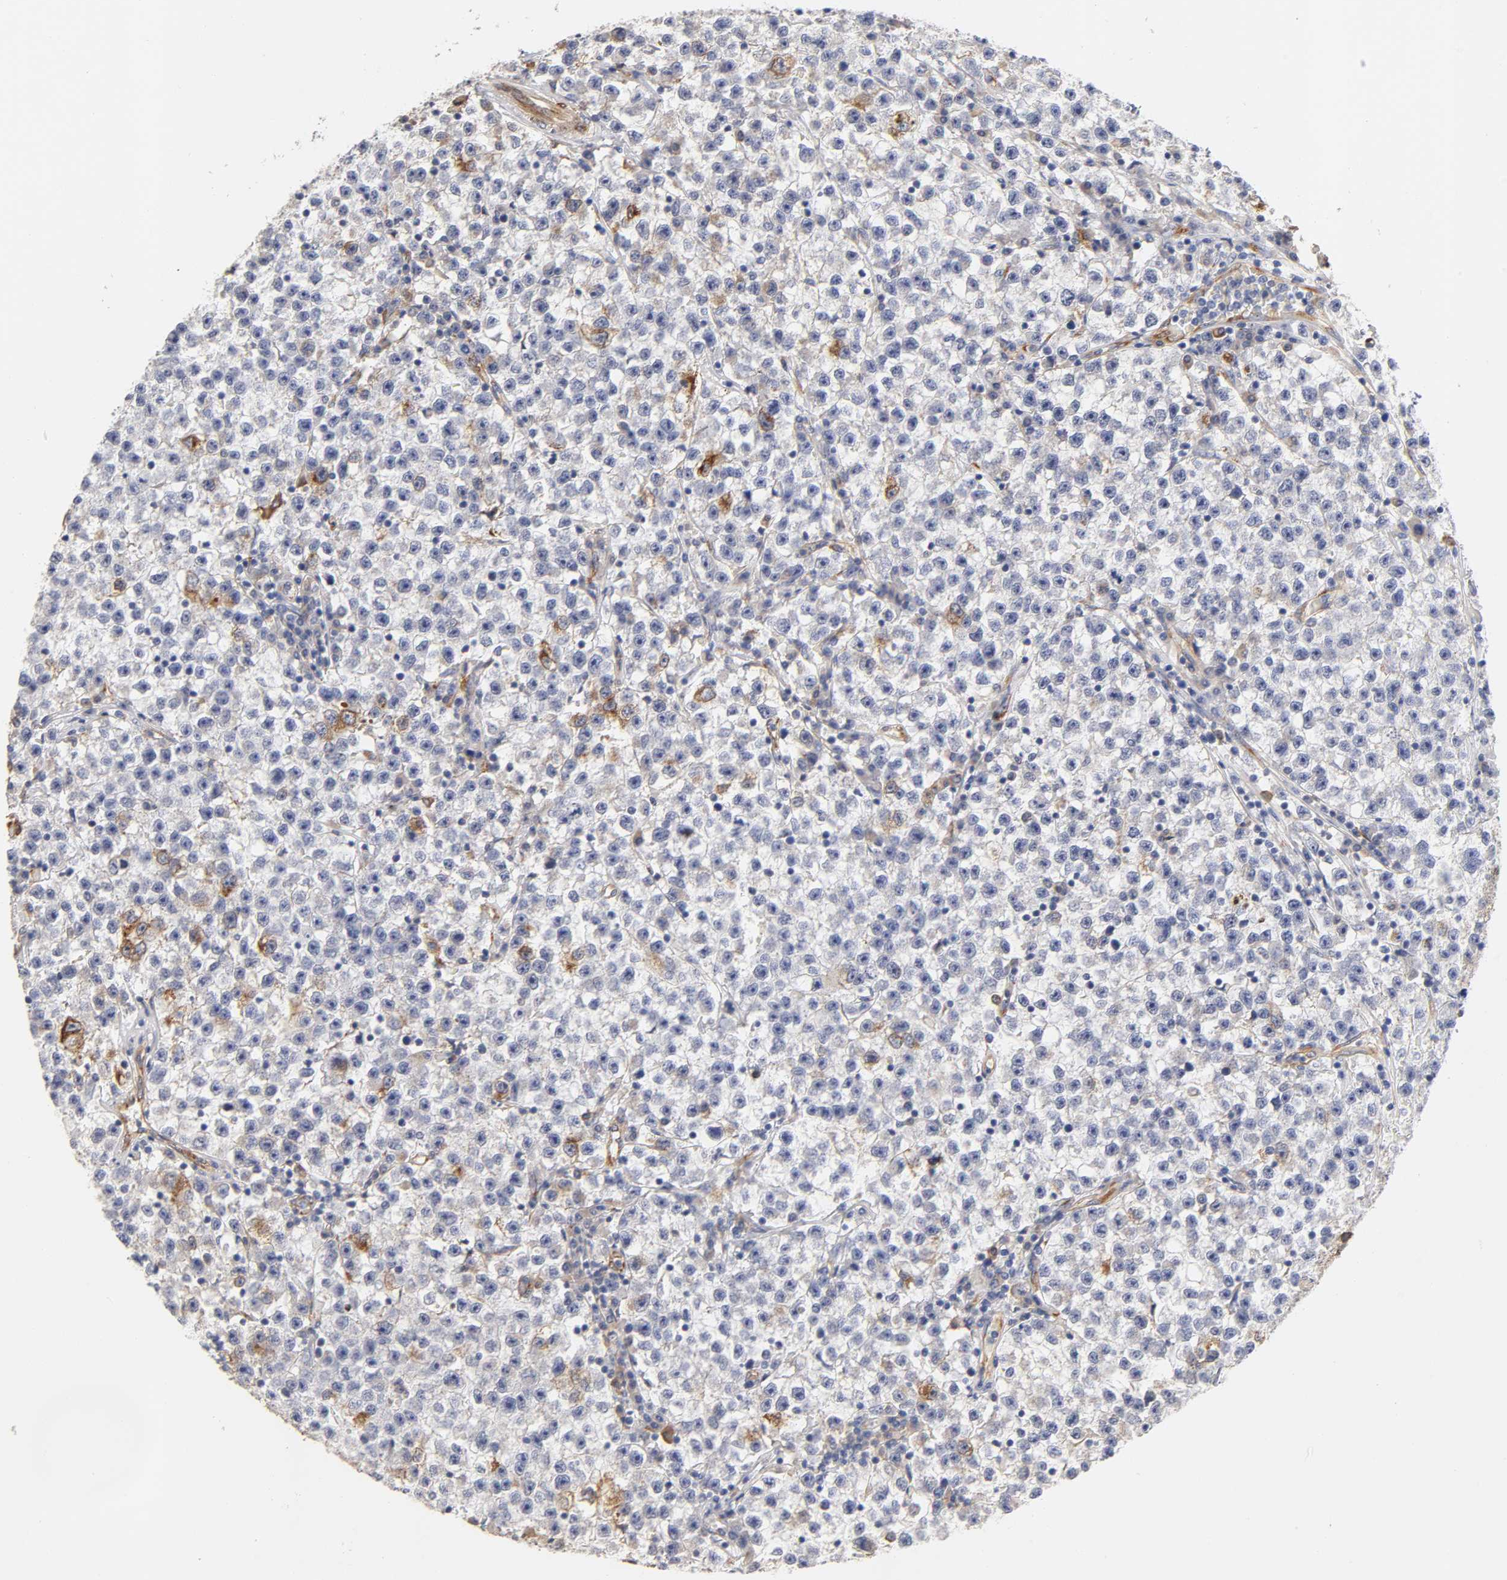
{"staining": {"intensity": "negative", "quantity": "none", "location": "none"}, "tissue": "testis cancer", "cell_type": "Tumor cells", "image_type": "cancer", "snomed": [{"axis": "morphology", "description": "Seminoma, NOS"}, {"axis": "topography", "description": "Testis"}], "caption": "Tumor cells show no significant expression in testis seminoma. The staining was performed using DAB to visualize the protein expression in brown, while the nuclei were stained in blue with hematoxylin (Magnification: 20x).", "gene": "LAMB1", "patient": {"sex": "male", "age": 22}}